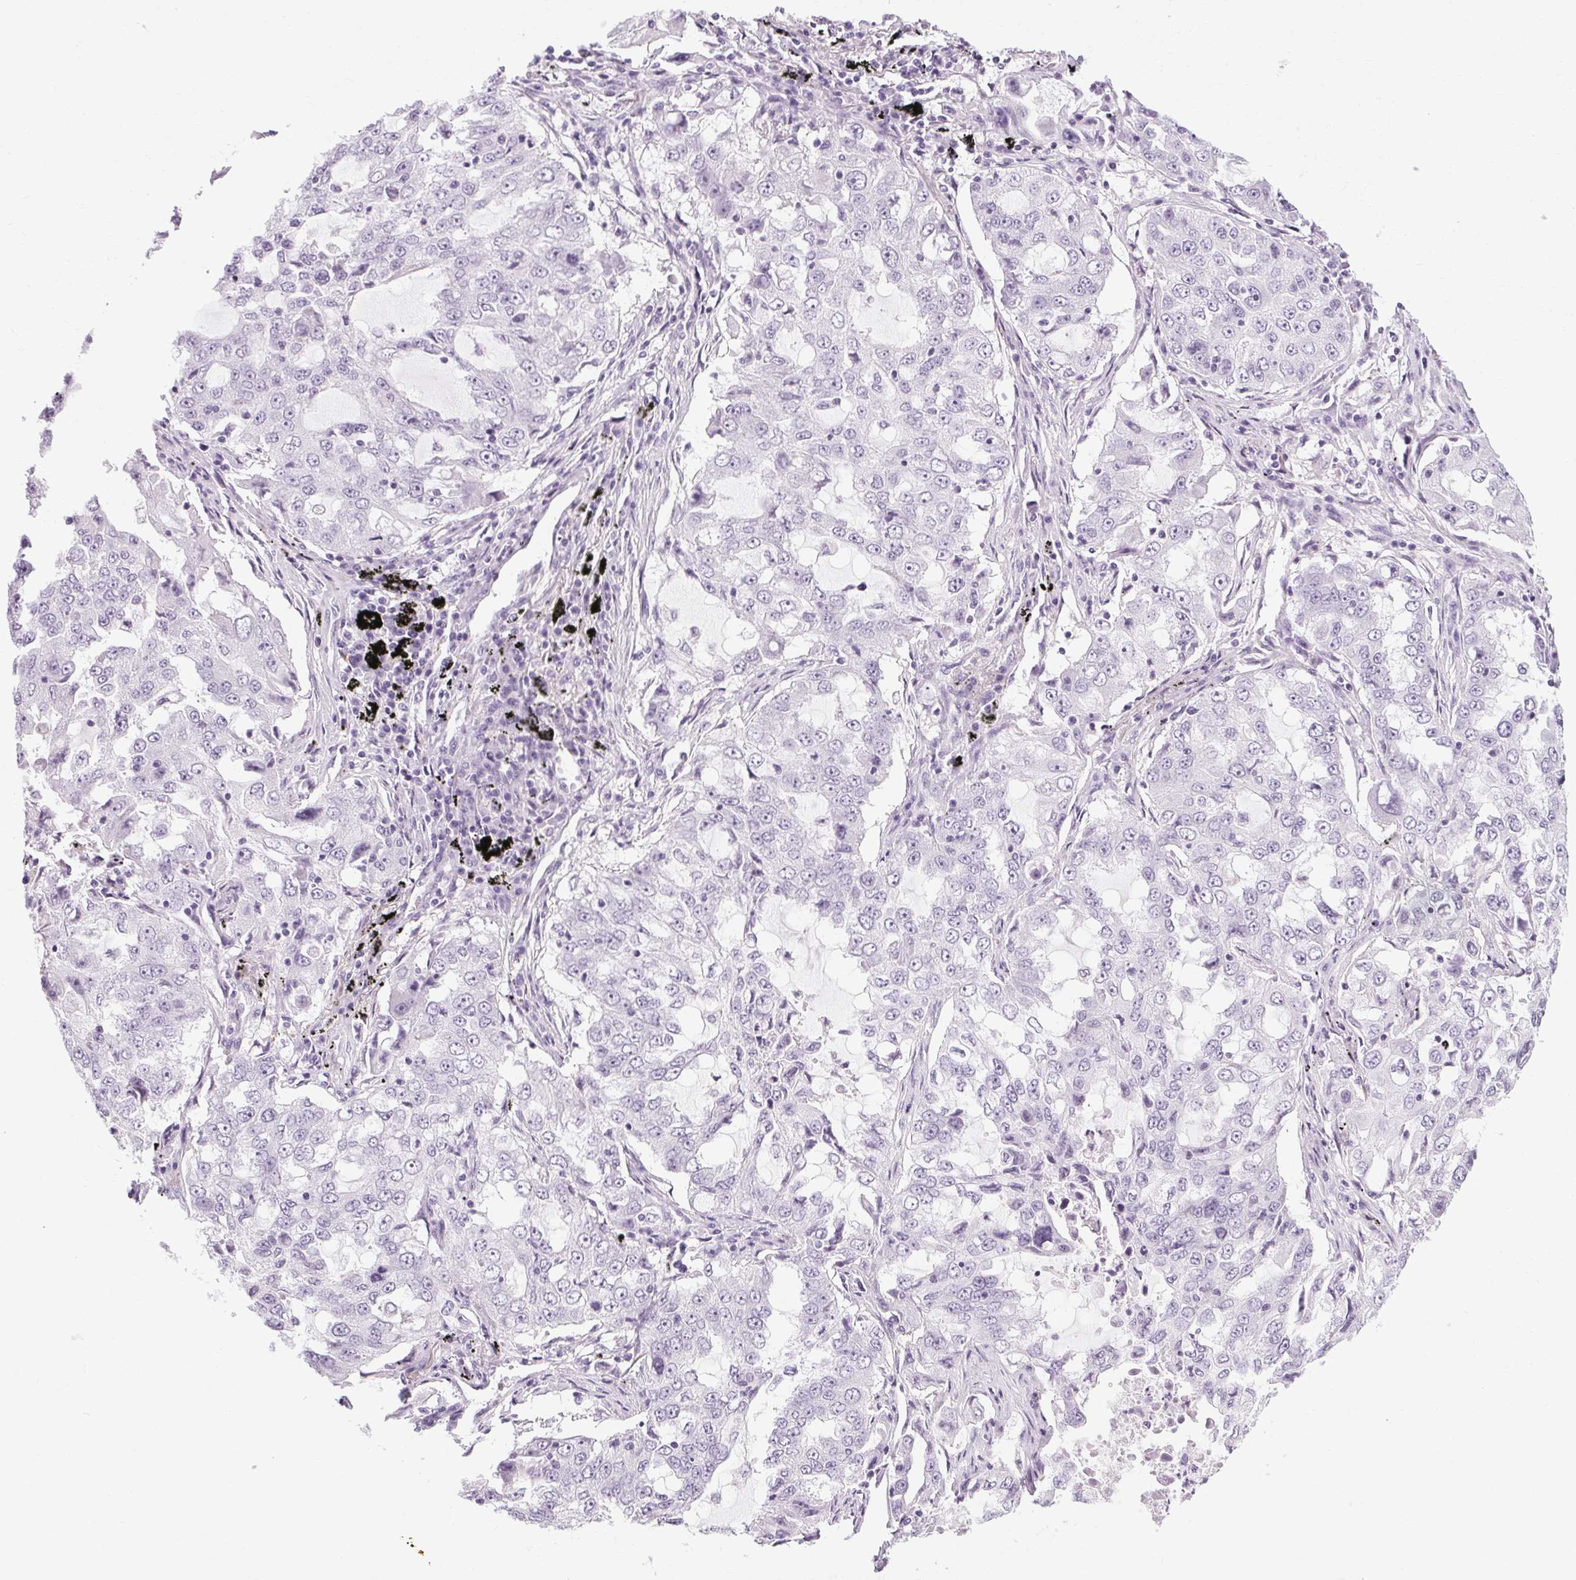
{"staining": {"intensity": "negative", "quantity": "none", "location": "none"}, "tissue": "lung cancer", "cell_type": "Tumor cells", "image_type": "cancer", "snomed": [{"axis": "morphology", "description": "Adenocarcinoma, NOS"}, {"axis": "topography", "description": "Lung"}], "caption": "An image of human lung cancer (adenocarcinoma) is negative for staining in tumor cells. (Brightfield microscopy of DAB IHC at high magnification).", "gene": "POMC", "patient": {"sex": "female", "age": 61}}